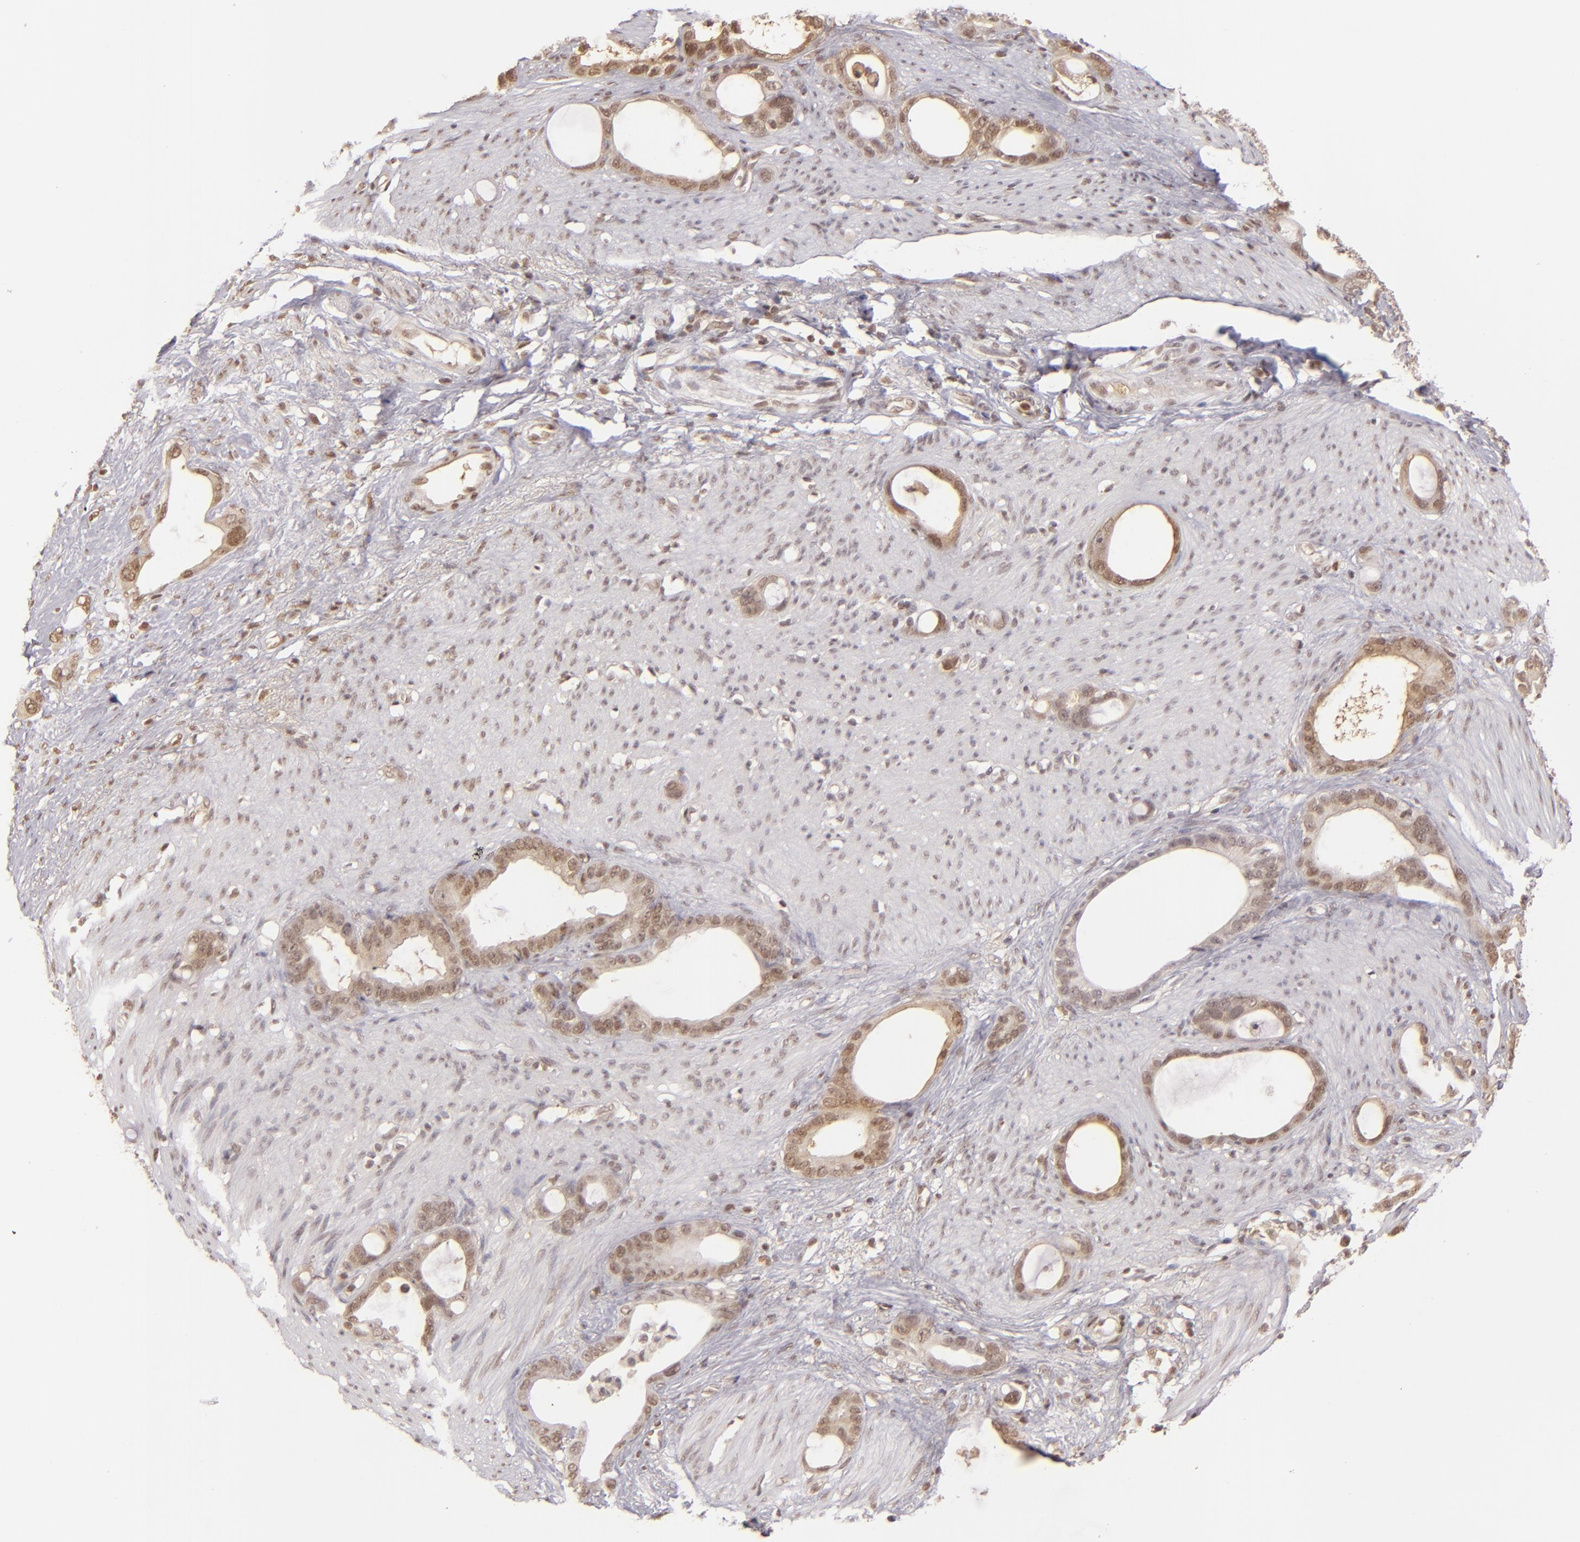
{"staining": {"intensity": "weak", "quantity": ">75%", "location": "cytoplasmic/membranous,nuclear"}, "tissue": "stomach cancer", "cell_type": "Tumor cells", "image_type": "cancer", "snomed": [{"axis": "morphology", "description": "Adenocarcinoma, NOS"}, {"axis": "topography", "description": "Stomach"}], "caption": "The immunohistochemical stain highlights weak cytoplasmic/membranous and nuclear staining in tumor cells of stomach cancer tissue.", "gene": "LRG1", "patient": {"sex": "female", "age": 75}}